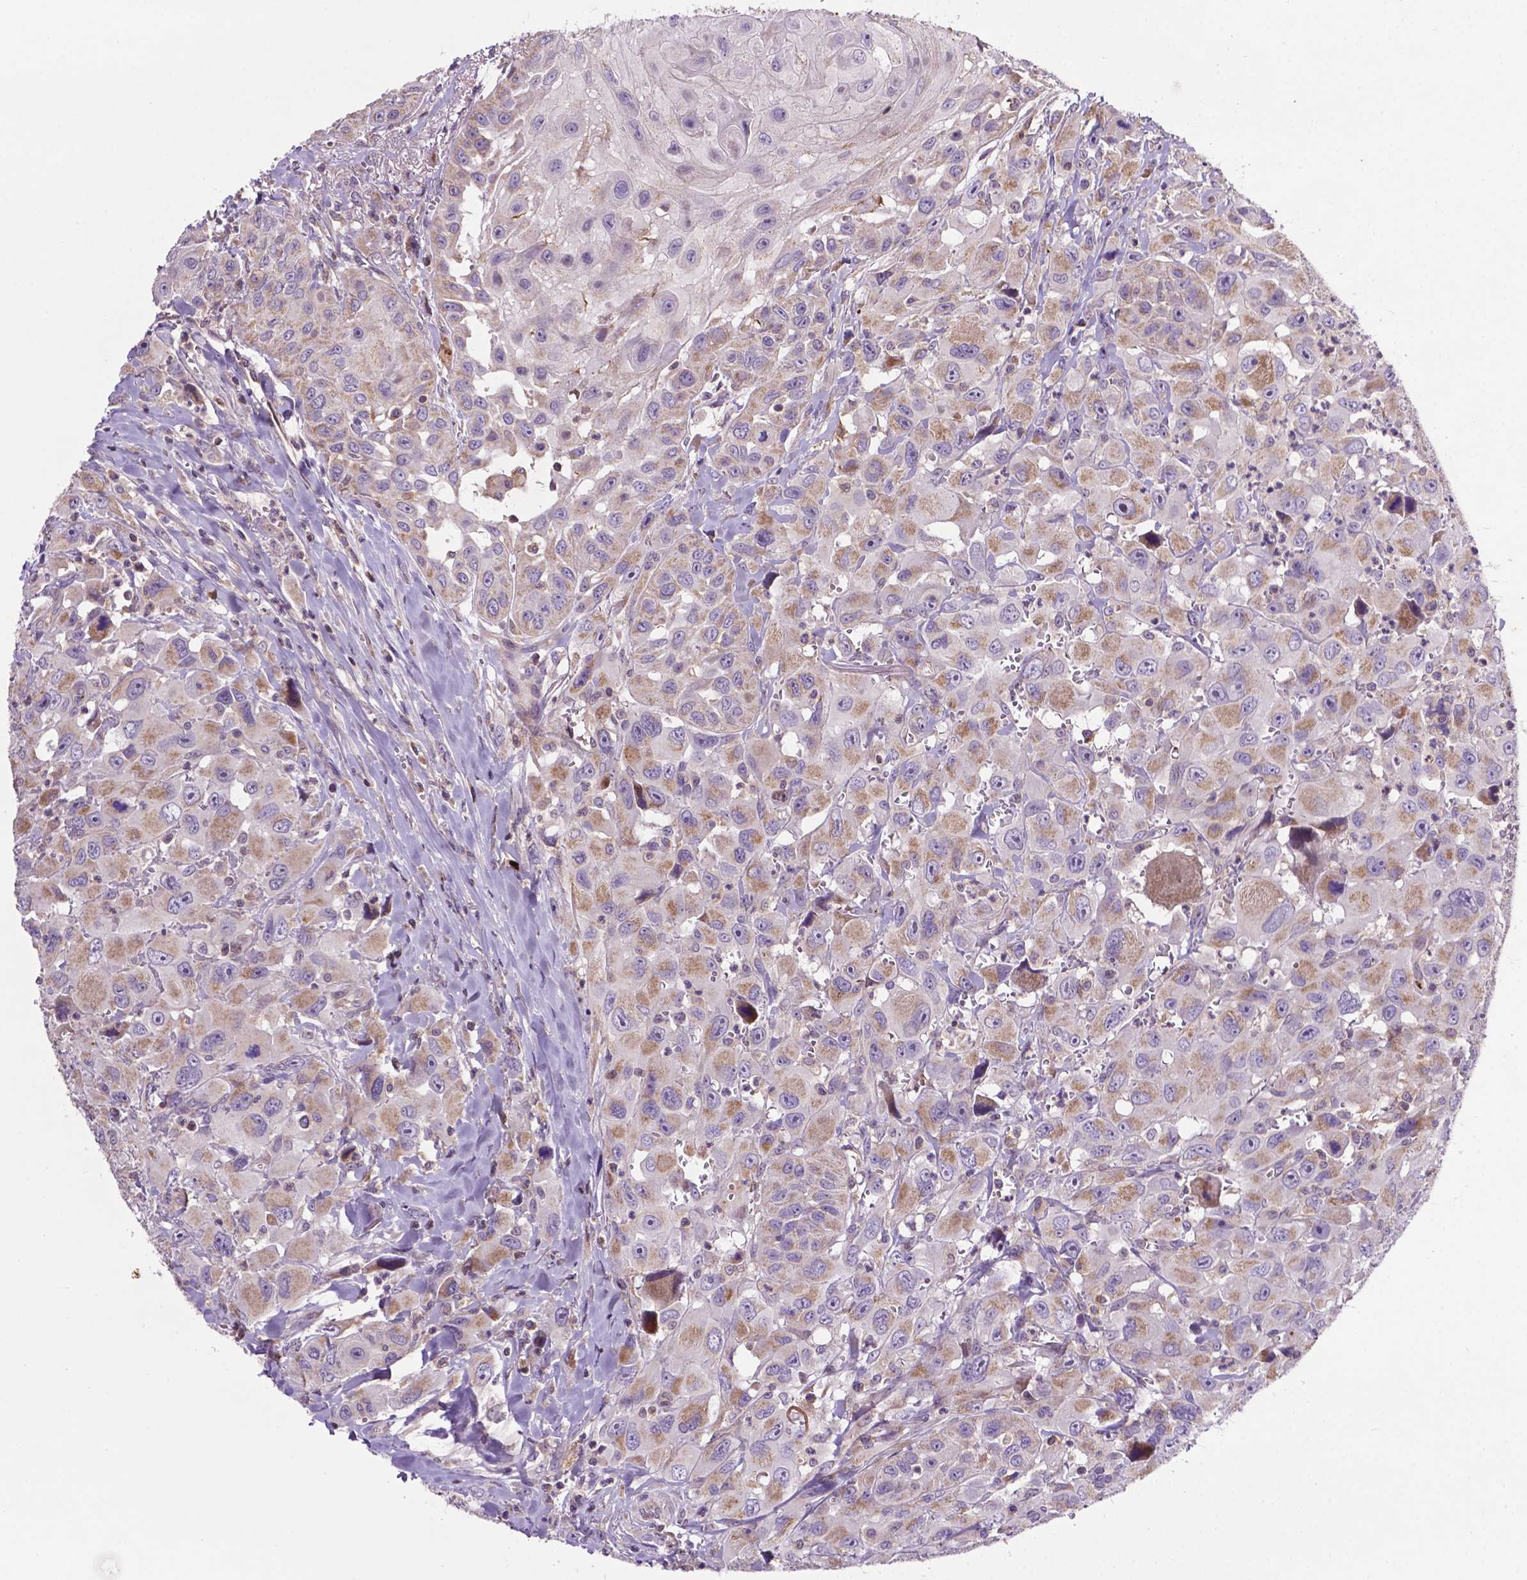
{"staining": {"intensity": "moderate", "quantity": "25%-75%", "location": "cytoplasmic/membranous"}, "tissue": "head and neck cancer", "cell_type": "Tumor cells", "image_type": "cancer", "snomed": [{"axis": "morphology", "description": "Squamous cell carcinoma, NOS"}, {"axis": "morphology", "description": "Squamous cell carcinoma, metastatic, NOS"}, {"axis": "topography", "description": "Oral tissue"}, {"axis": "topography", "description": "Head-Neck"}], "caption": "Approximately 25%-75% of tumor cells in metastatic squamous cell carcinoma (head and neck) exhibit moderate cytoplasmic/membranous protein positivity as visualized by brown immunohistochemical staining.", "gene": "SPNS2", "patient": {"sex": "female", "age": 85}}